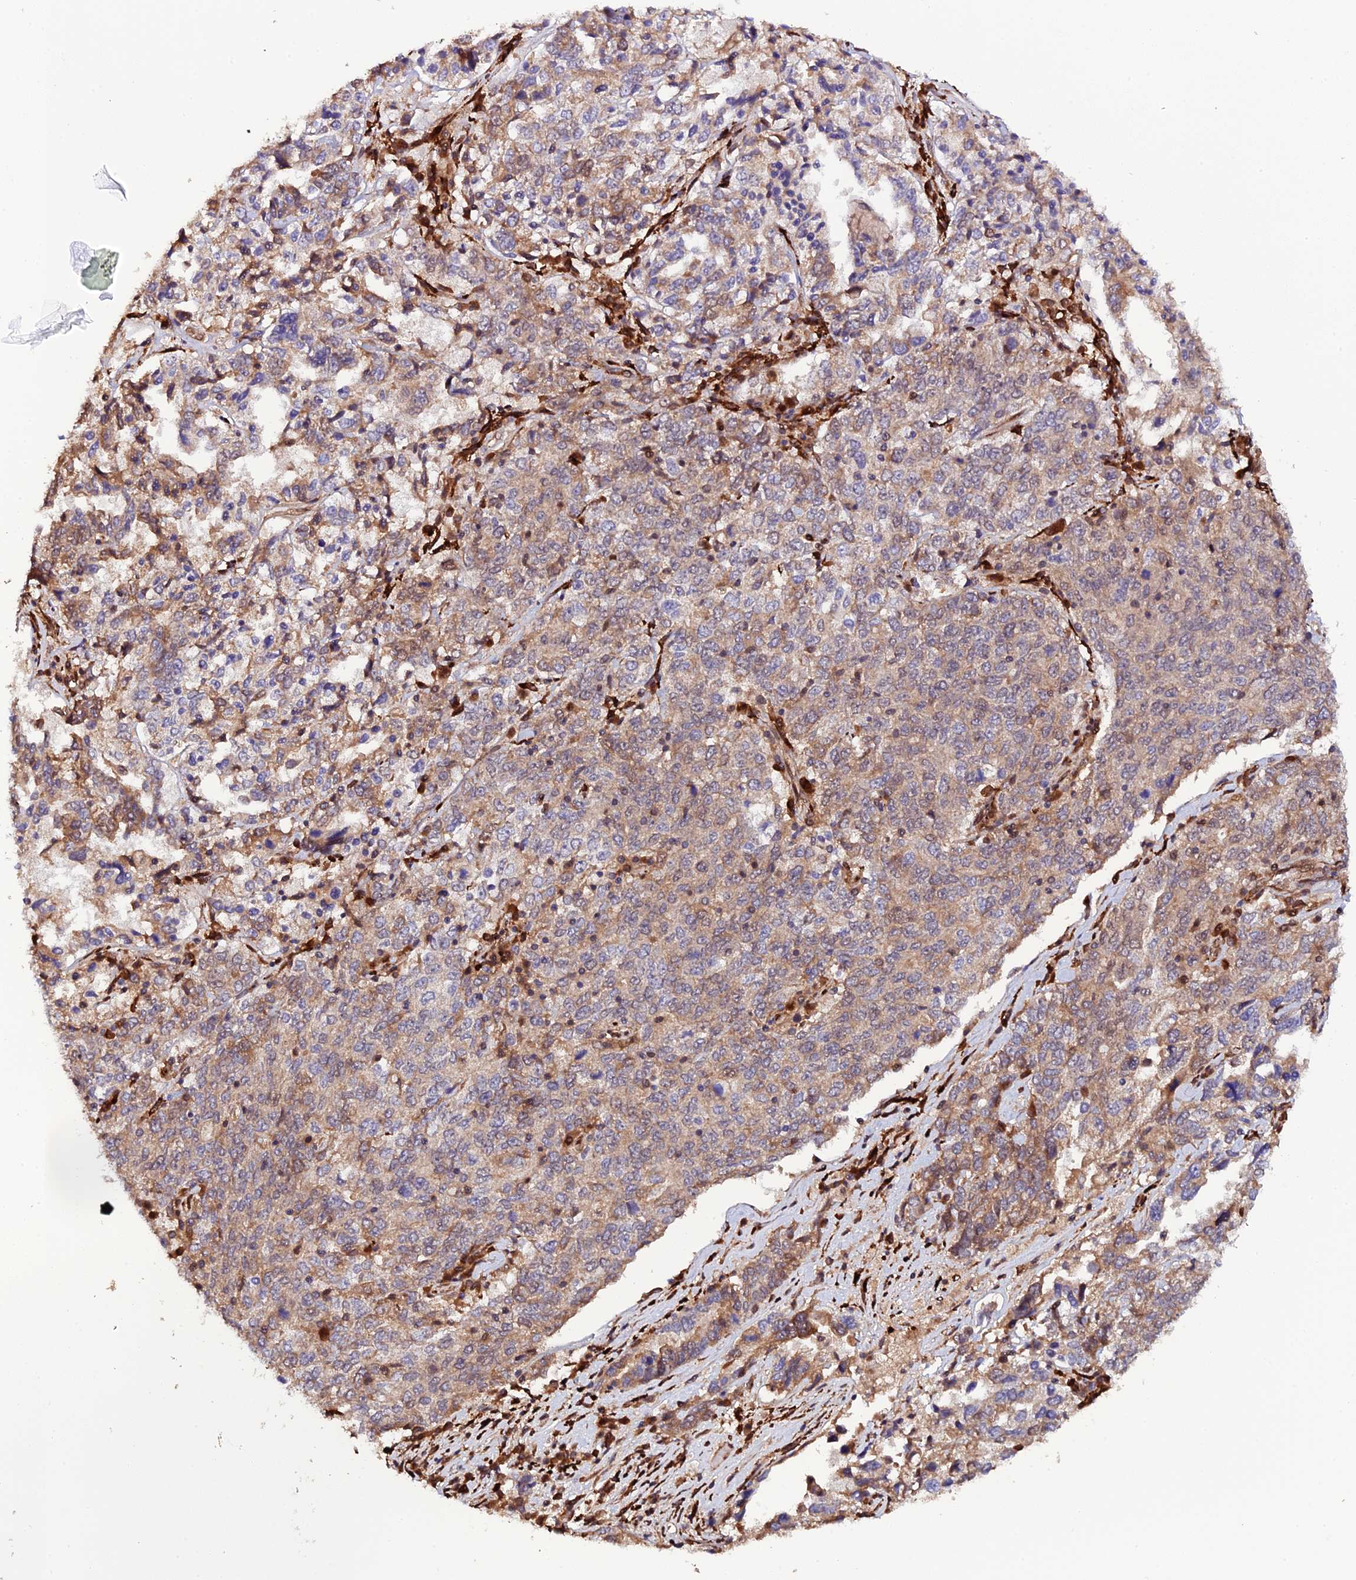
{"staining": {"intensity": "weak", "quantity": "25%-75%", "location": "cytoplasmic/membranous"}, "tissue": "ovarian cancer", "cell_type": "Tumor cells", "image_type": "cancer", "snomed": [{"axis": "morphology", "description": "Carcinoma, endometroid"}, {"axis": "topography", "description": "Ovary"}], "caption": "A high-resolution photomicrograph shows IHC staining of ovarian cancer (endometroid carcinoma), which displays weak cytoplasmic/membranous staining in about 25%-75% of tumor cells.", "gene": "P3H3", "patient": {"sex": "female", "age": 62}}